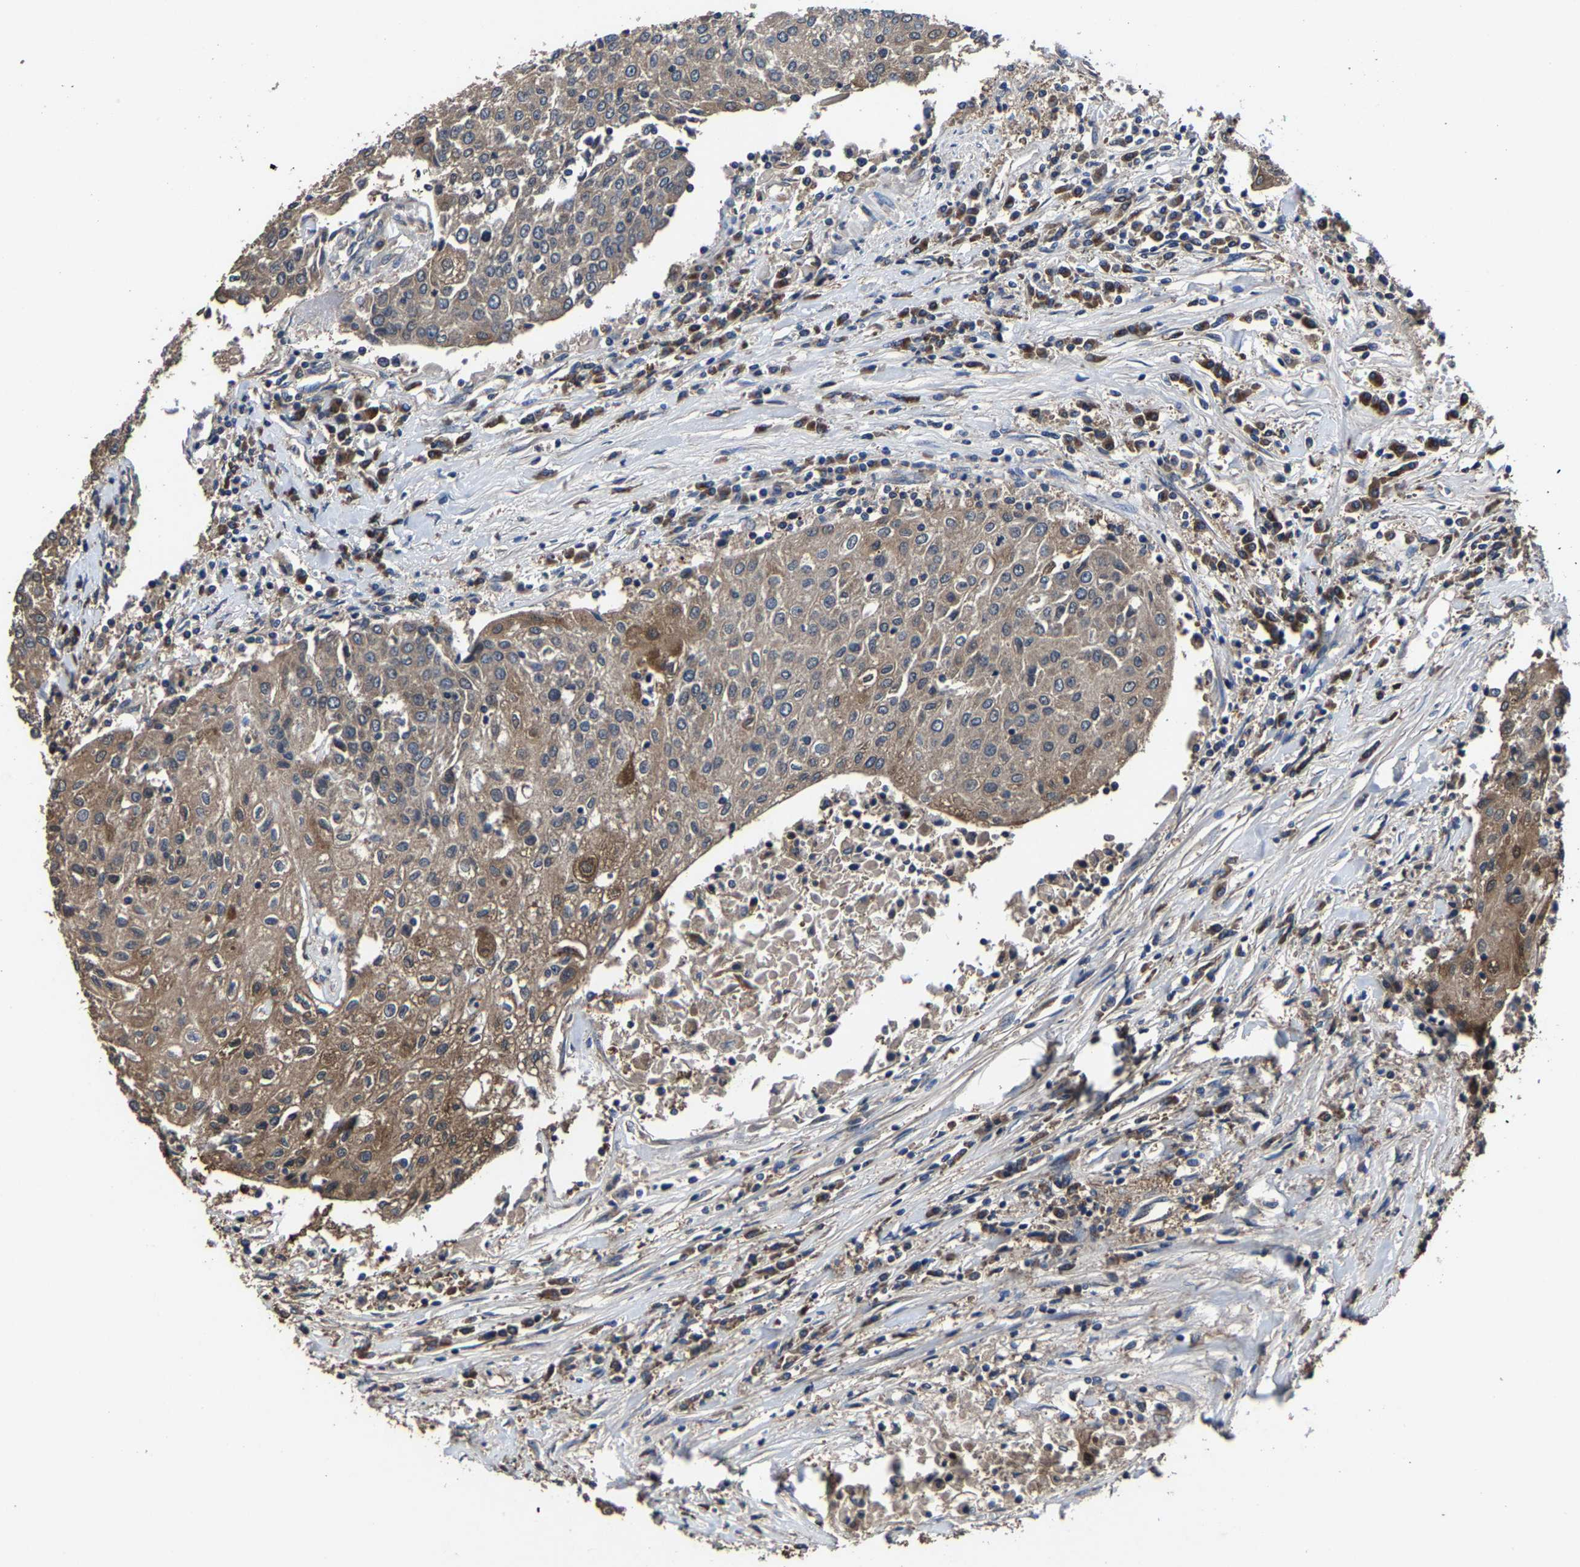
{"staining": {"intensity": "moderate", "quantity": ">75%", "location": "cytoplasmic/membranous"}, "tissue": "urothelial cancer", "cell_type": "Tumor cells", "image_type": "cancer", "snomed": [{"axis": "morphology", "description": "Urothelial carcinoma, High grade"}, {"axis": "topography", "description": "Urinary bladder"}], "caption": "Immunohistochemical staining of urothelial cancer demonstrates moderate cytoplasmic/membranous protein staining in about >75% of tumor cells.", "gene": "EBAG9", "patient": {"sex": "female", "age": 85}}